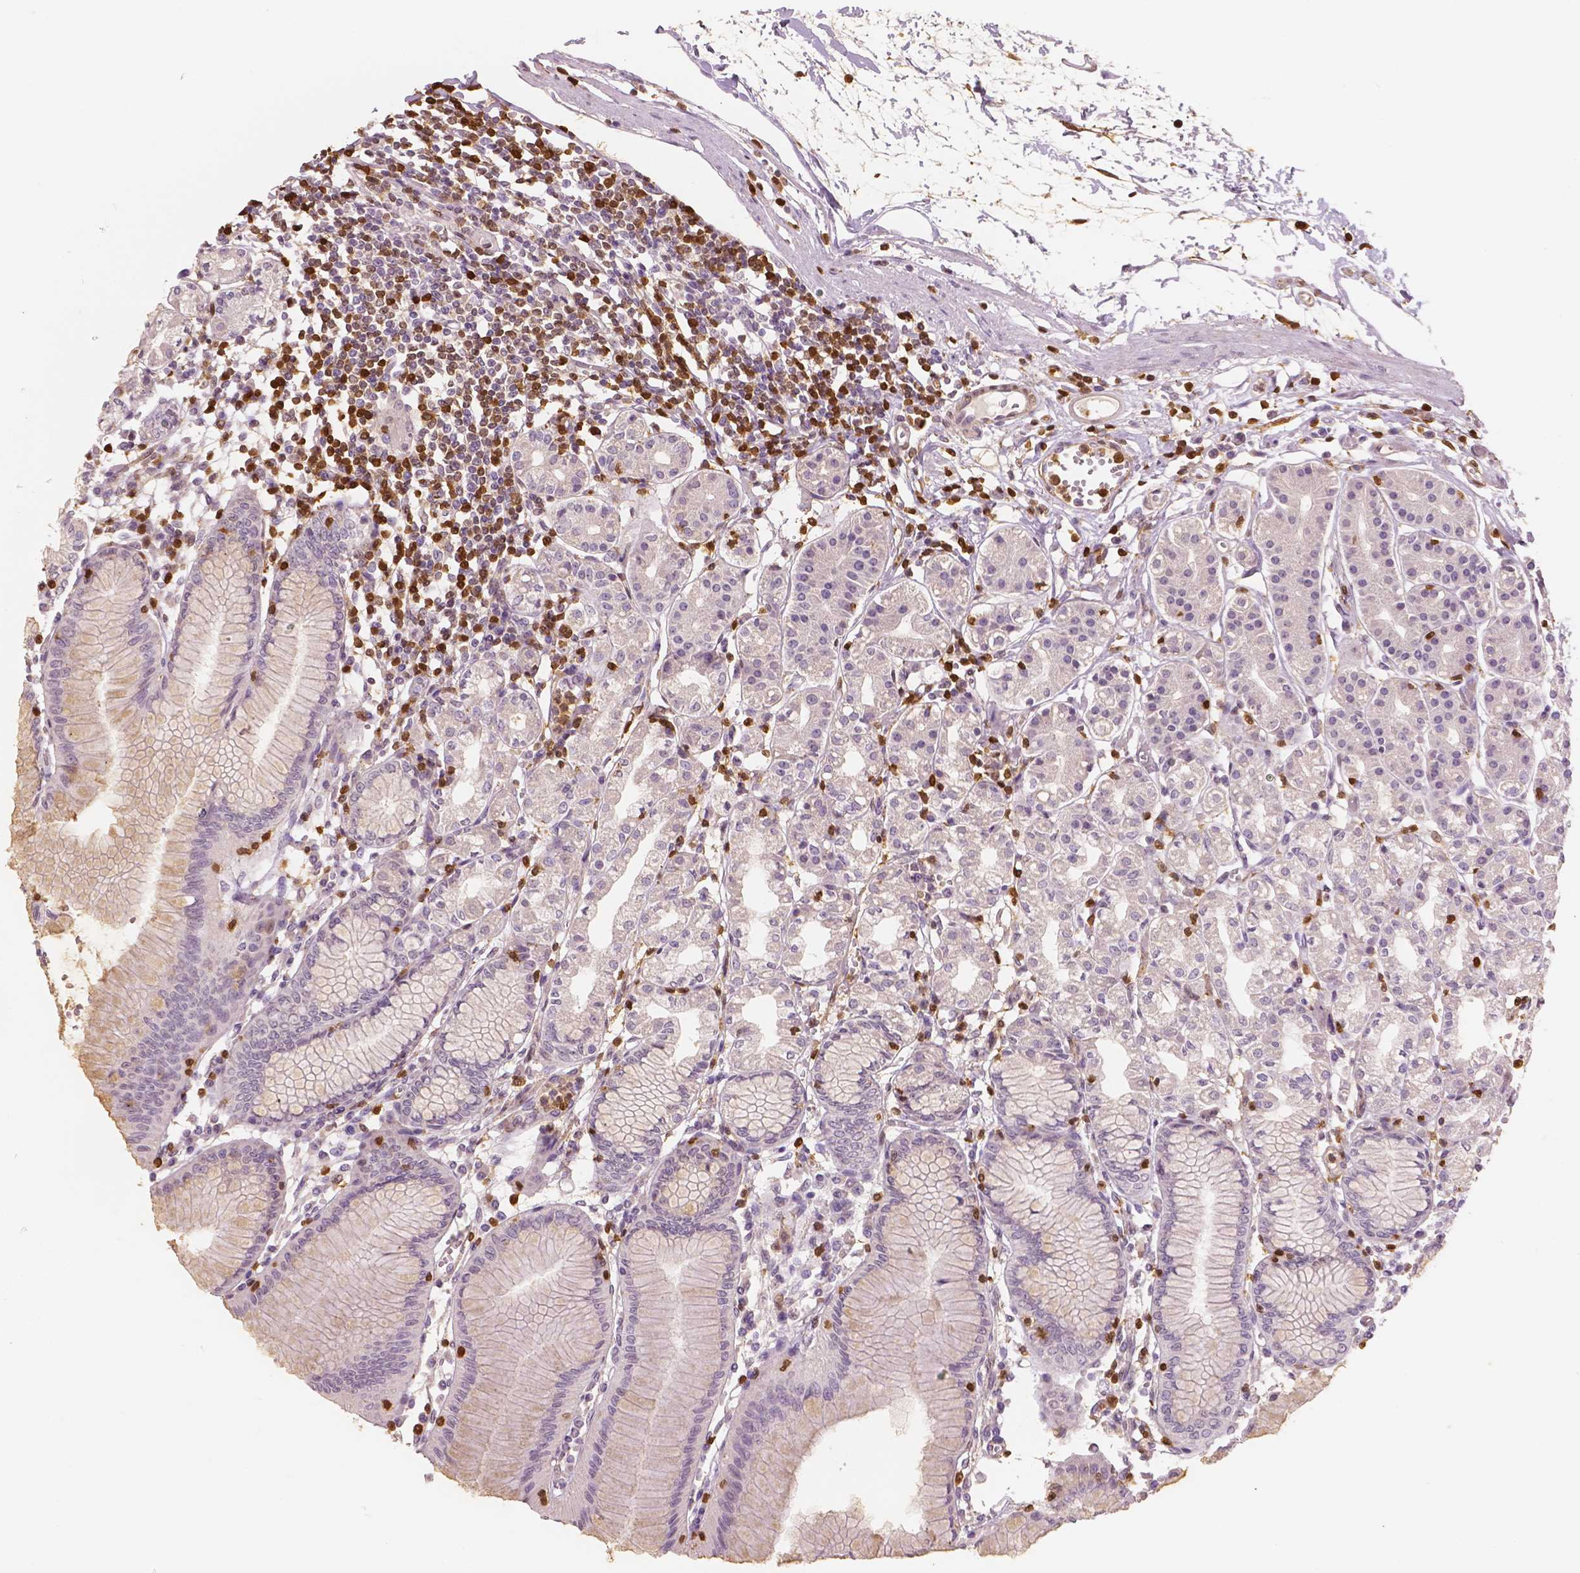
{"staining": {"intensity": "weak", "quantity": "<25%", "location": "cytoplasmic/membranous"}, "tissue": "stomach", "cell_type": "Glandular cells", "image_type": "normal", "snomed": [{"axis": "morphology", "description": "Normal tissue, NOS"}, {"axis": "topography", "description": "Skeletal muscle"}, {"axis": "topography", "description": "Stomach"}], "caption": "This is an immunohistochemistry photomicrograph of unremarkable human stomach. There is no staining in glandular cells.", "gene": "S100A4", "patient": {"sex": "female", "age": 57}}